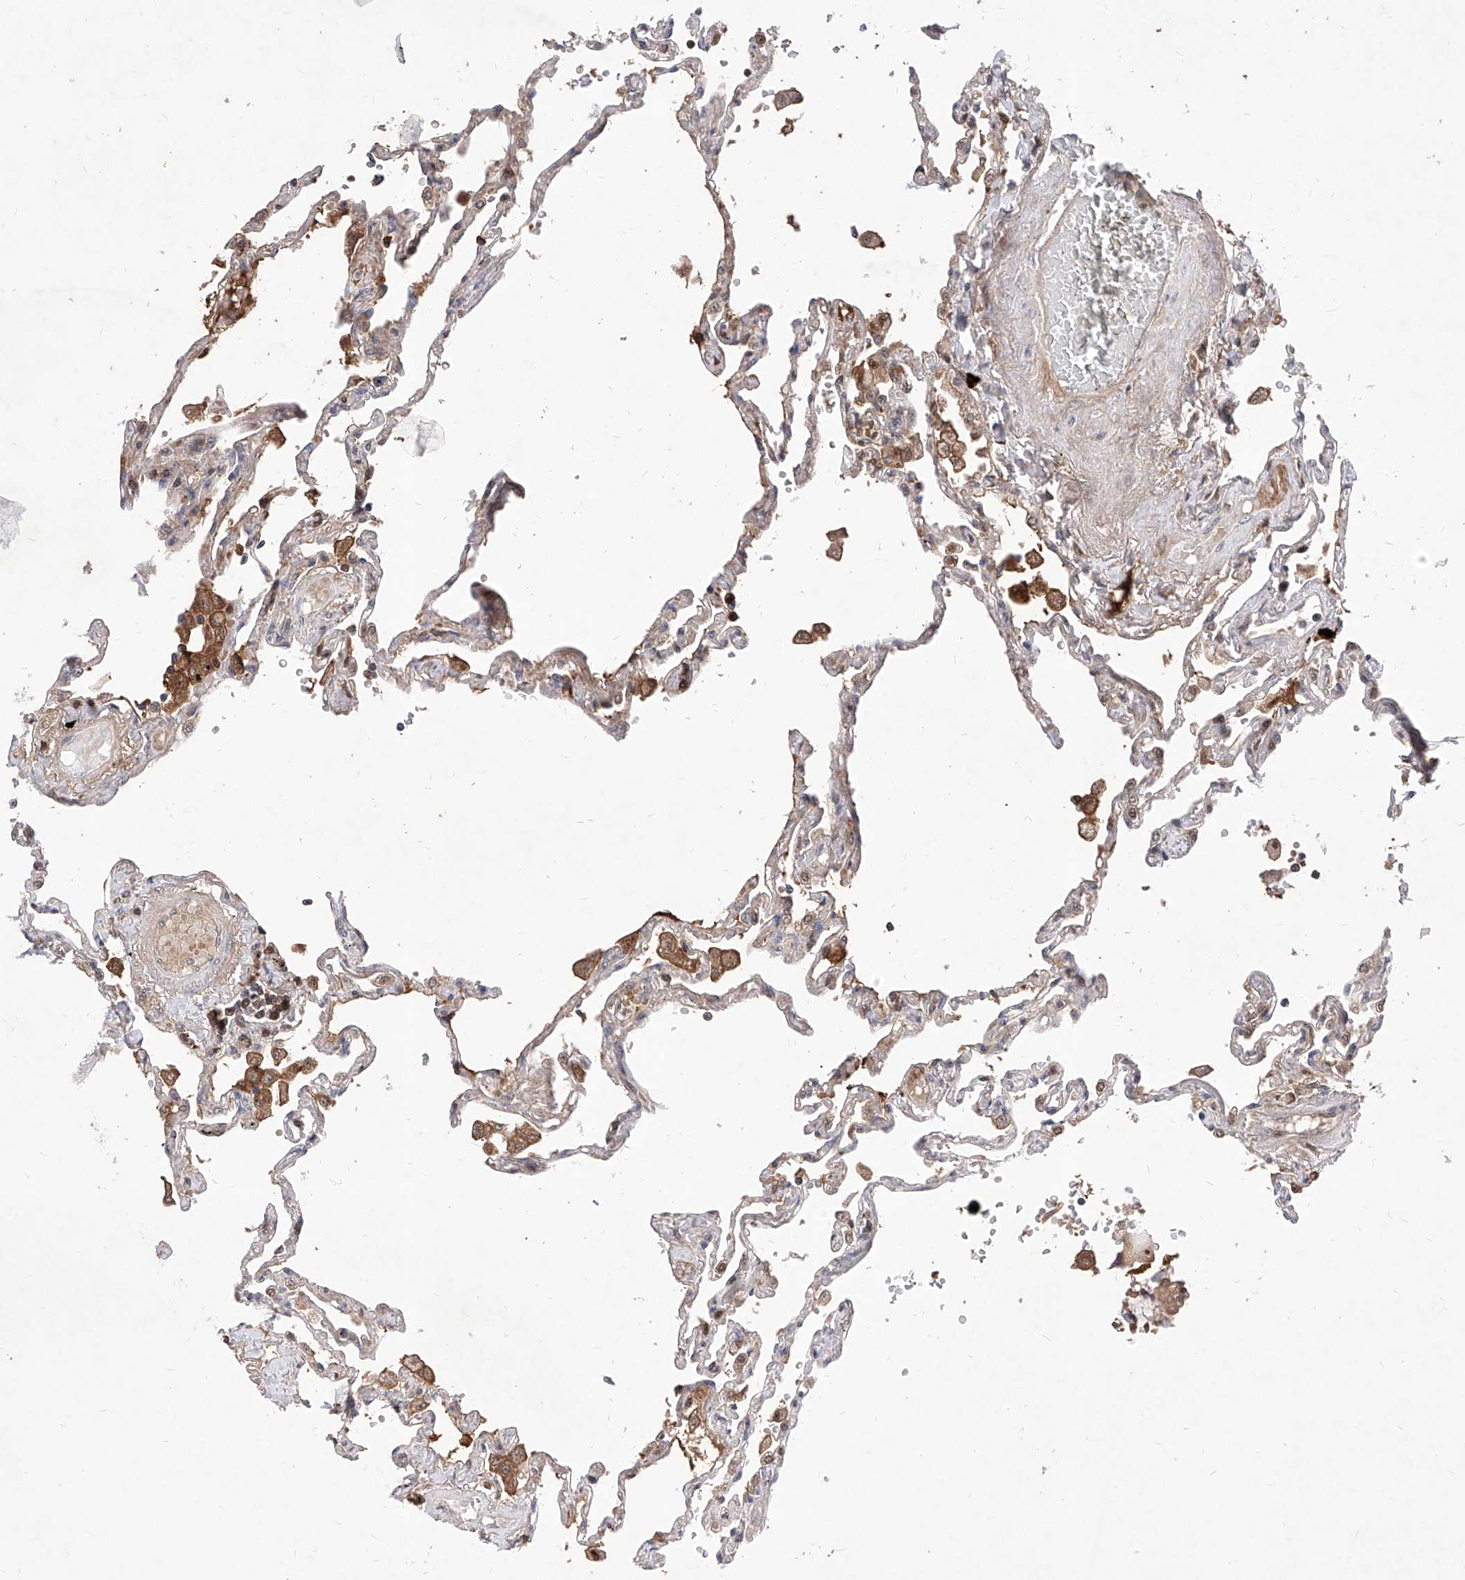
{"staining": {"intensity": "strong", "quantity": "<25%", "location": "nuclear"}, "tissue": "lung", "cell_type": "Alveolar cells", "image_type": "normal", "snomed": [{"axis": "morphology", "description": "Normal tissue, NOS"}, {"axis": "topography", "description": "Lung"}], "caption": "A brown stain shows strong nuclear expression of a protein in alveolar cells of unremarkable human lung.", "gene": "LGR4", "patient": {"sex": "female", "age": 67}}